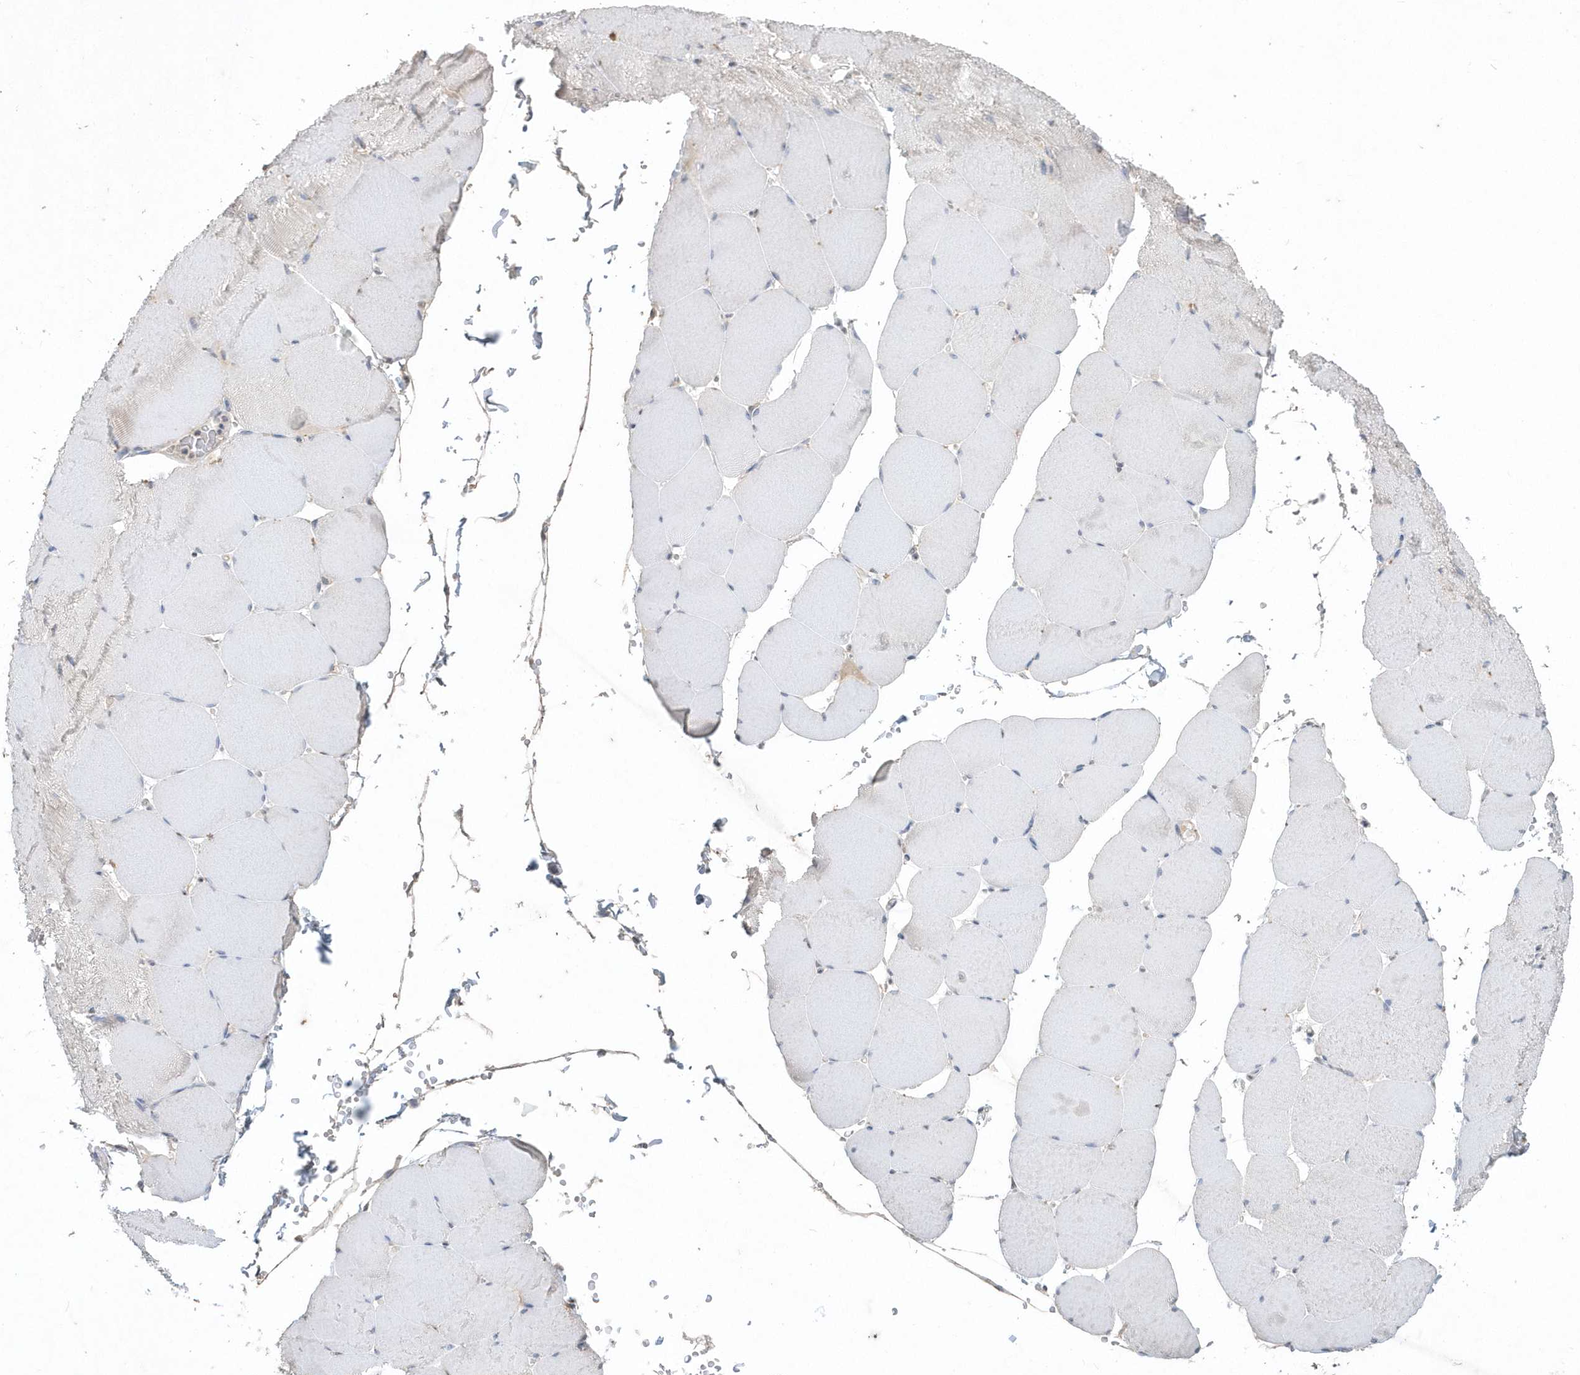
{"staining": {"intensity": "weak", "quantity": "<25%", "location": "cytoplasmic/membranous"}, "tissue": "skeletal muscle", "cell_type": "Myocytes", "image_type": "normal", "snomed": [{"axis": "morphology", "description": "Normal tissue, NOS"}, {"axis": "topography", "description": "Skeletal muscle"}, {"axis": "topography", "description": "Head-Neck"}], "caption": "Skeletal muscle stained for a protein using IHC exhibits no staining myocytes.", "gene": "AKR7A2", "patient": {"sex": "male", "age": 66}}